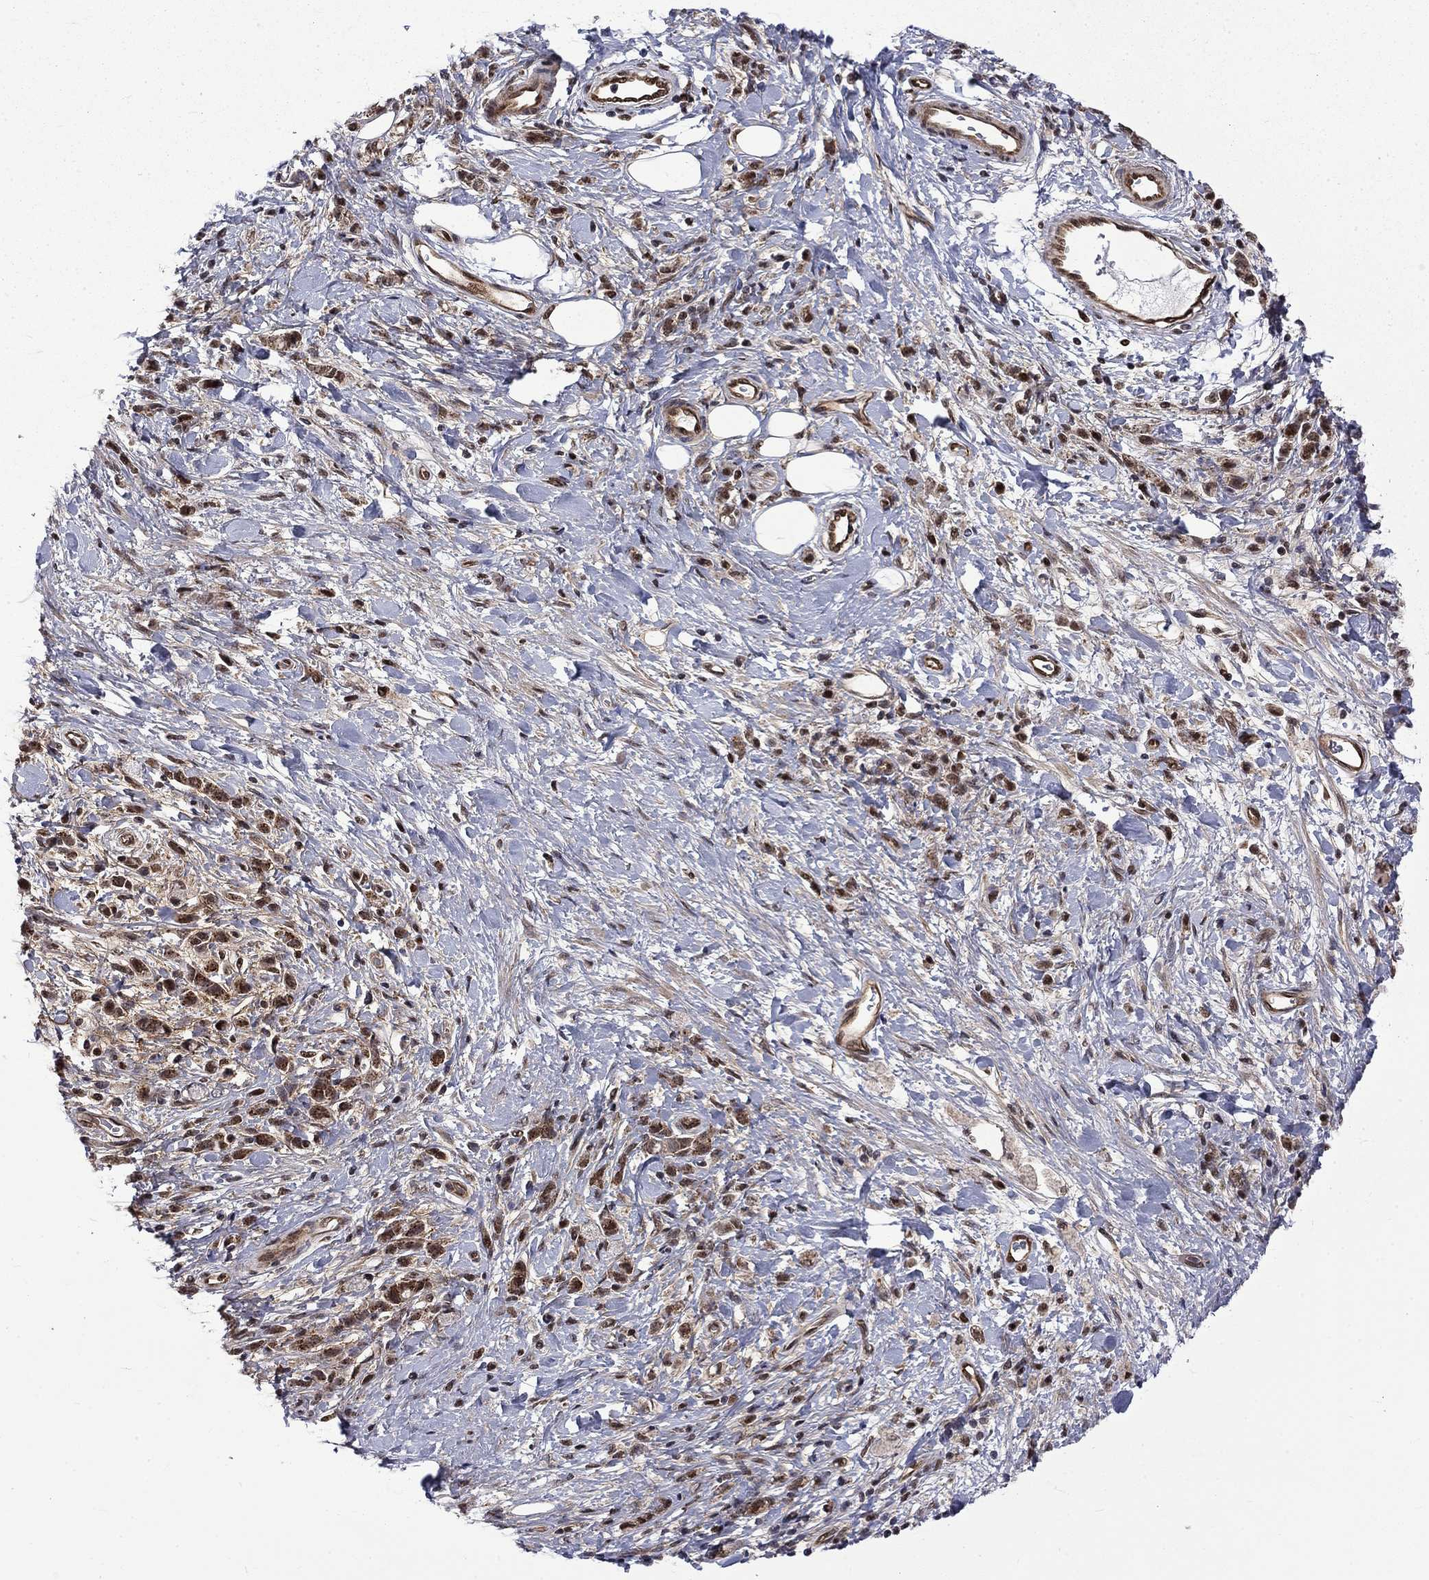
{"staining": {"intensity": "strong", "quantity": "<25%", "location": "nuclear"}, "tissue": "stomach cancer", "cell_type": "Tumor cells", "image_type": "cancer", "snomed": [{"axis": "morphology", "description": "Adenocarcinoma, NOS"}, {"axis": "topography", "description": "Stomach"}], "caption": "There is medium levels of strong nuclear staining in tumor cells of stomach cancer, as demonstrated by immunohistochemical staining (brown color).", "gene": "KPNA3", "patient": {"sex": "male", "age": 77}}